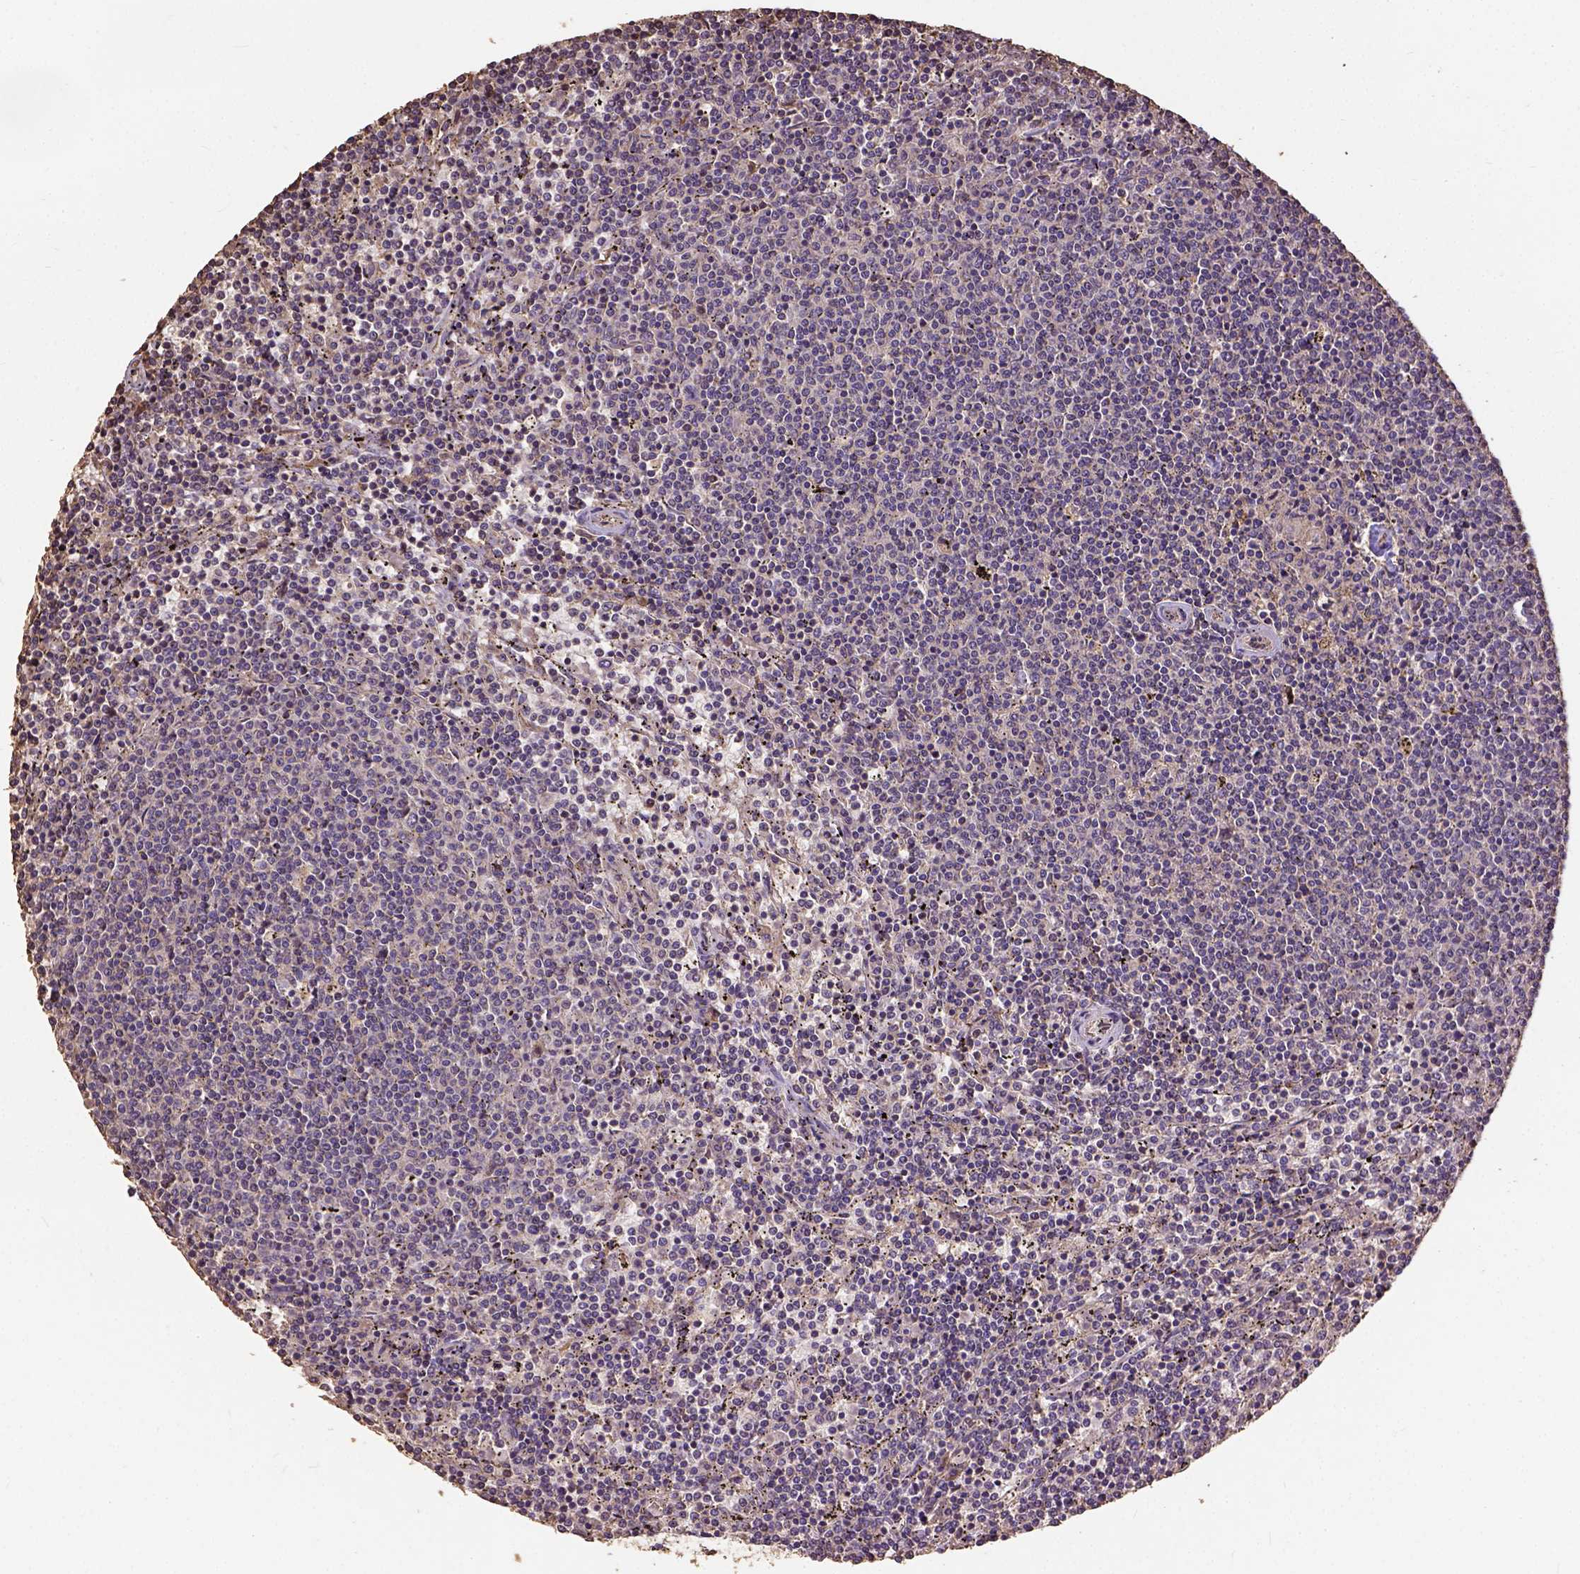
{"staining": {"intensity": "weak", "quantity": "25%-75%", "location": "cytoplasmic/membranous"}, "tissue": "lymphoma", "cell_type": "Tumor cells", "image_type": "cancer", "snomed": [{"axis": "morphology", "description": "Malignant lymphoma, non-Hodgkin's type, Low grade"}, {"axis": "topography", "description": "Spleen"}], "caption": "The micrograph displays staining of malignant lymphoma, non-Hodgkin's type (low-grade), revealing weak cytoplasmic/membranous protein expression (brown color) within tumor cells. (Brightfield microscopy of DAB IHC at high magnification).", "gene": "ATP1B3", "patient": {"sex": "female", "age": 50}}